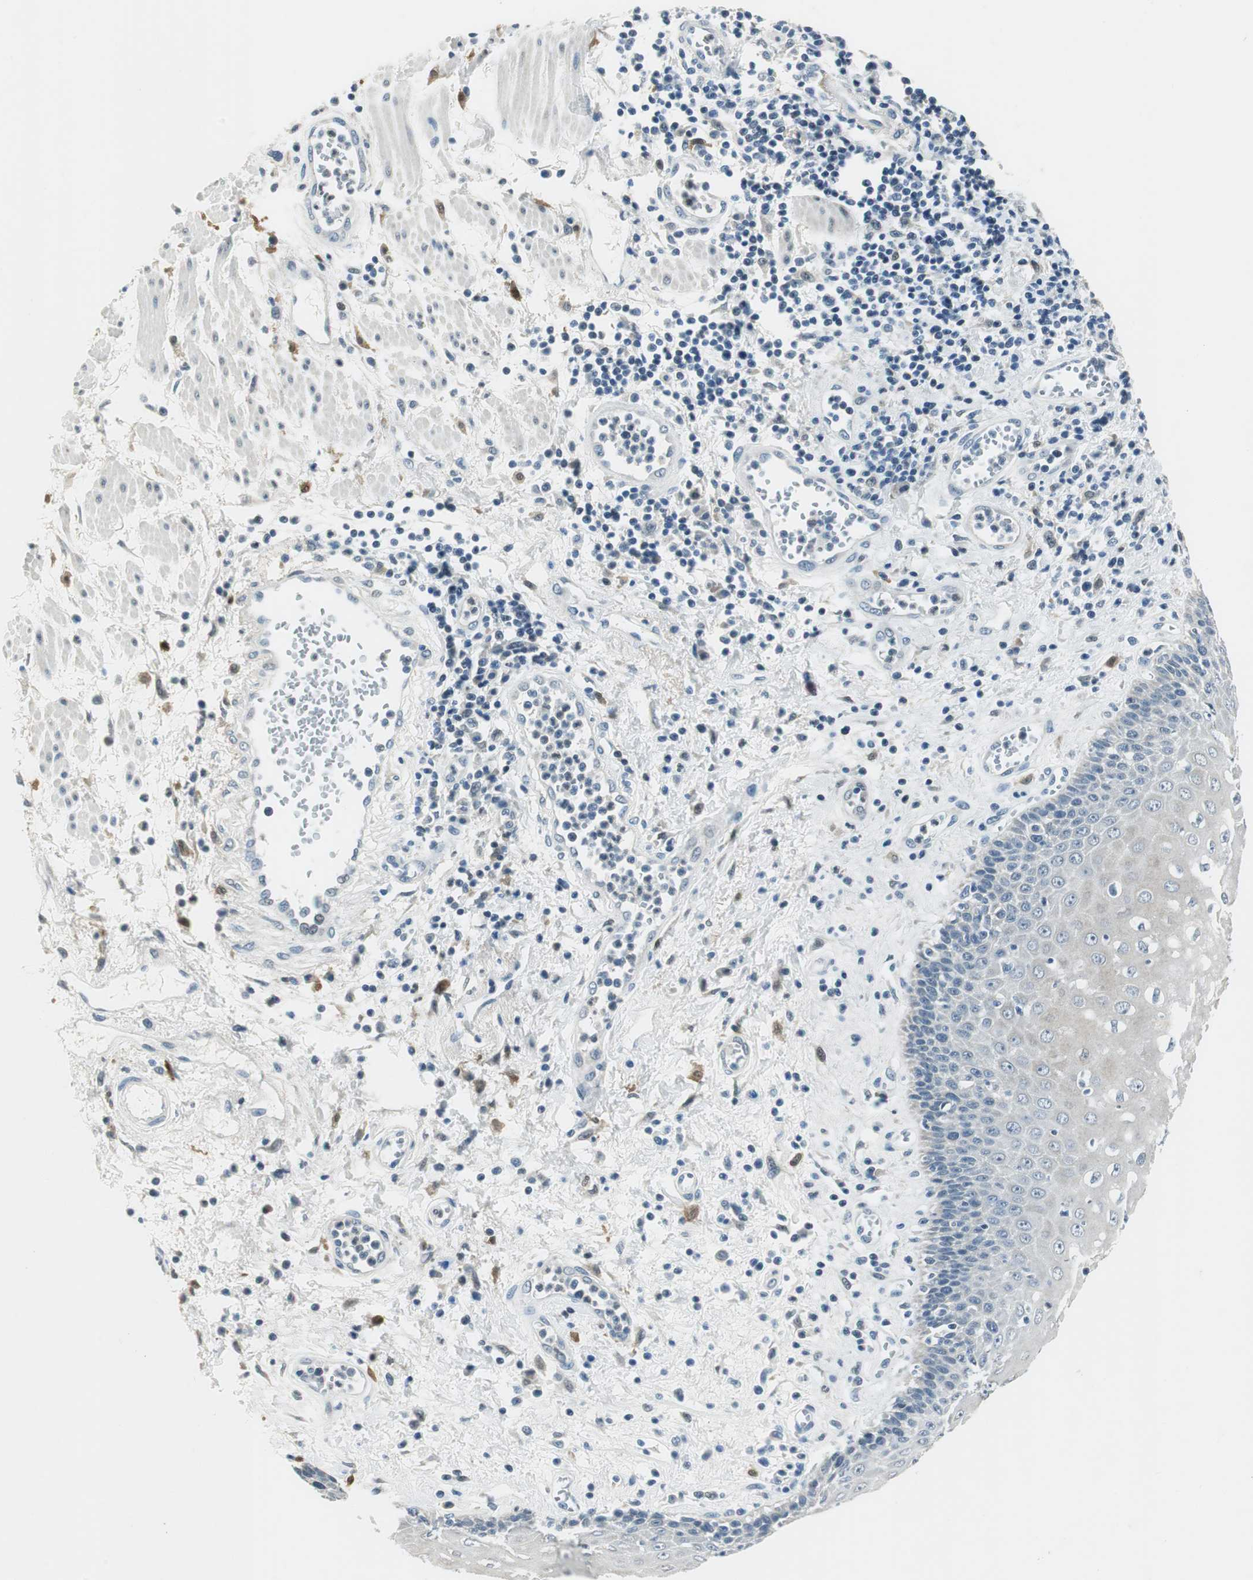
{"staining": {"intensity": "weak", "quantity": "25%-75%", "location": "cytoplasmic/membranous"}, "tissue": "esophagus", "cell_type": "Squamous epithelial cells", "image_type": "normal", "snomed": [{"axis": "morphology", "description": "Normal tissue, NOS"}, {"axis": "morphology", "description": "Squamous cell carcinoma, NOS"}, {"axis": "topography", "description": "Esophagus"}], "caption": "This micrograph reveals benign esophagus stained with IHC to label a protein in brown. The cytoplasmic/membranous of squamous epithelial cells show weak positivity for the protein. Nuclei are counter-stained blue.", "gene": "ME1", "patient": {"sex": "male", "age": 65}}